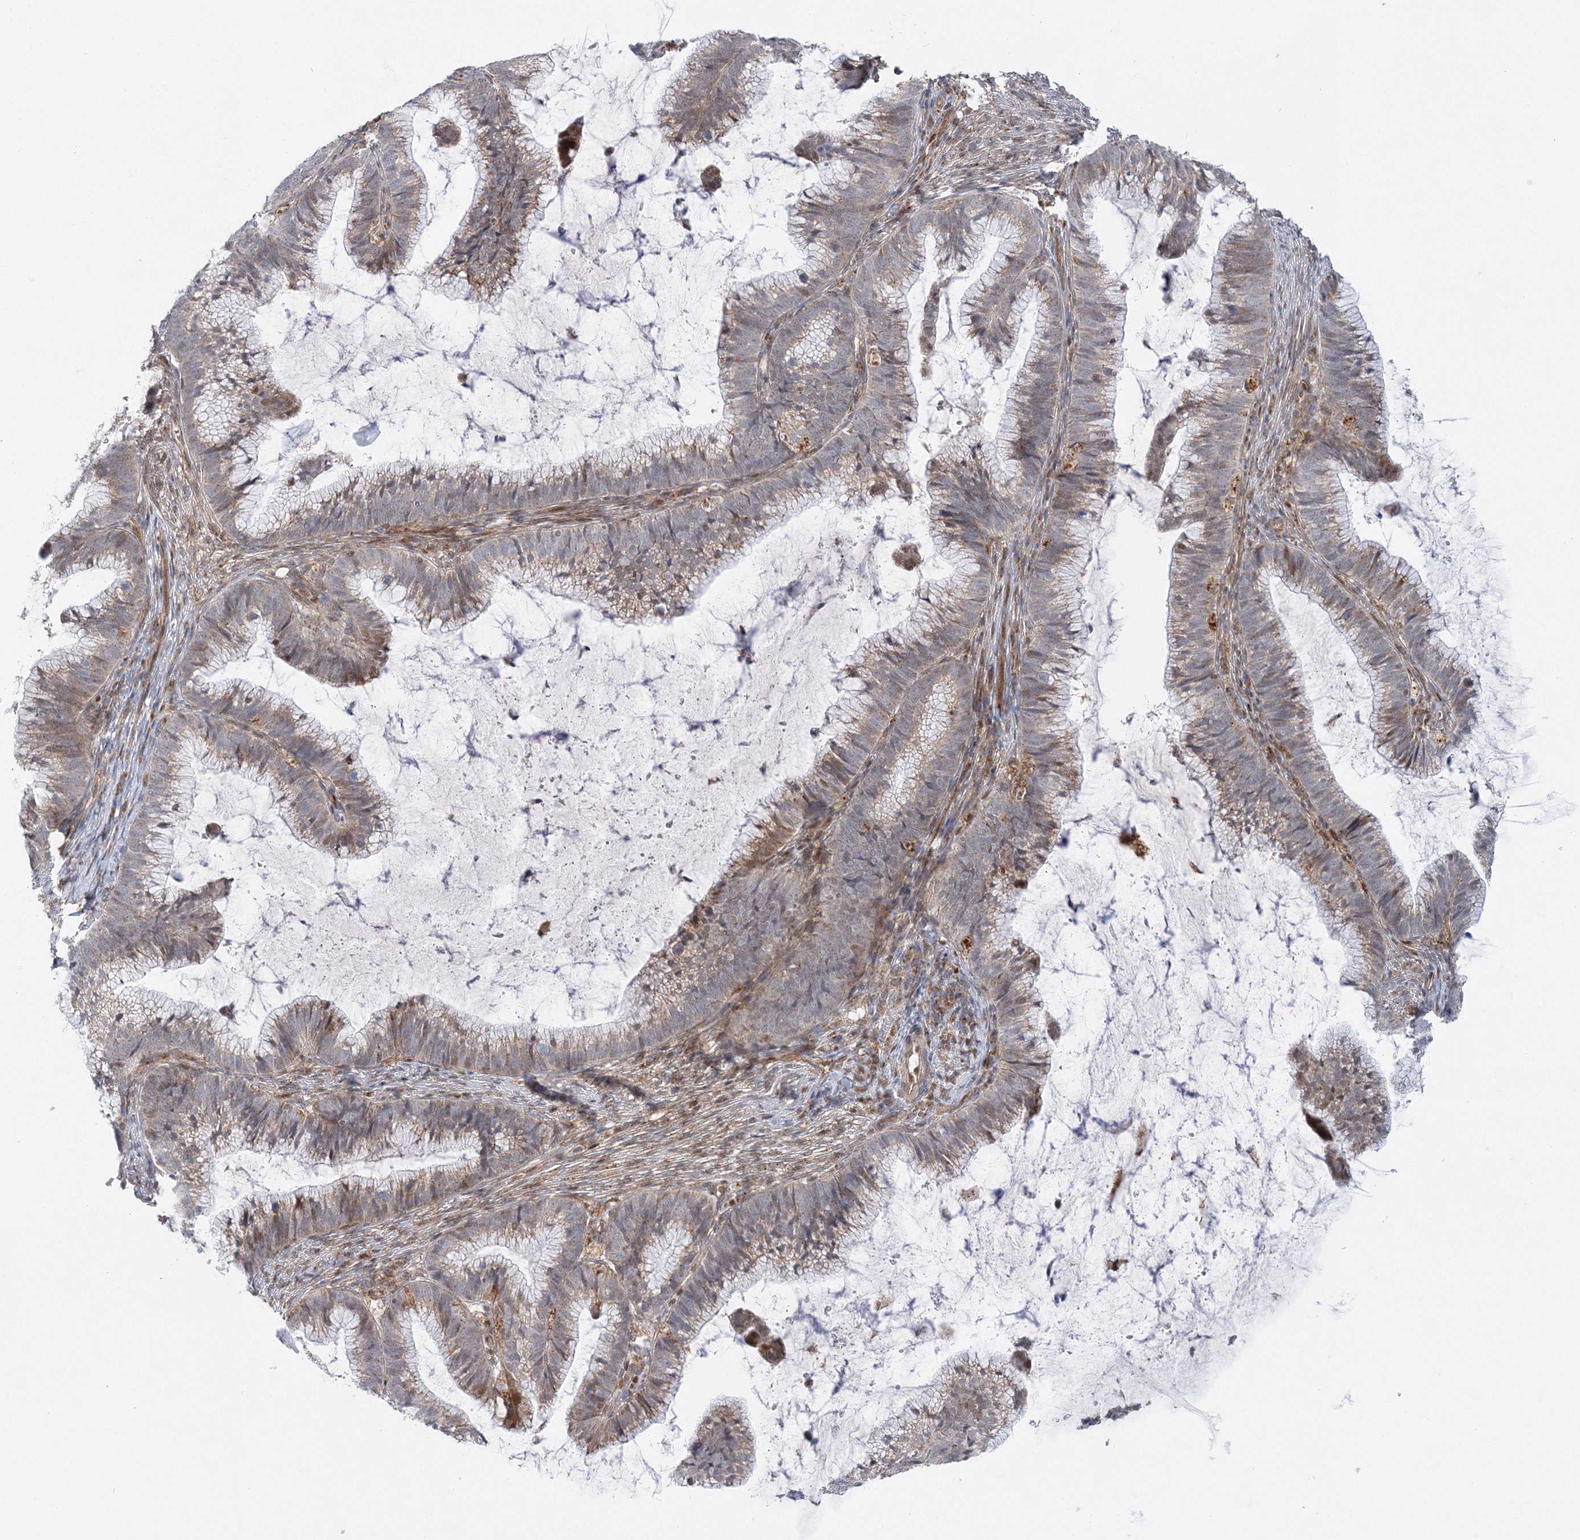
{"staining": {"intensity": "weak", "quantity": "25%-75%", "location": "cytoplasmic/membranous"}, "tissue": "cervical cancer", "cell_type": "Tumor cells", "image_type": "cancer", "snomed": [{"axis": "morphology", "description": "Adenocarcinoma, NOS"}, {"axis": "topography", "description": "Cervix"}], "caption": "Human cervical cancer stained for a protein (brown) displays weak cytoplasmic/membranous positive positivity in about 25%-75% of tumor cells.", "gene": "RAB11FIP2", "patient": {"sex": "female", "age": 36}}